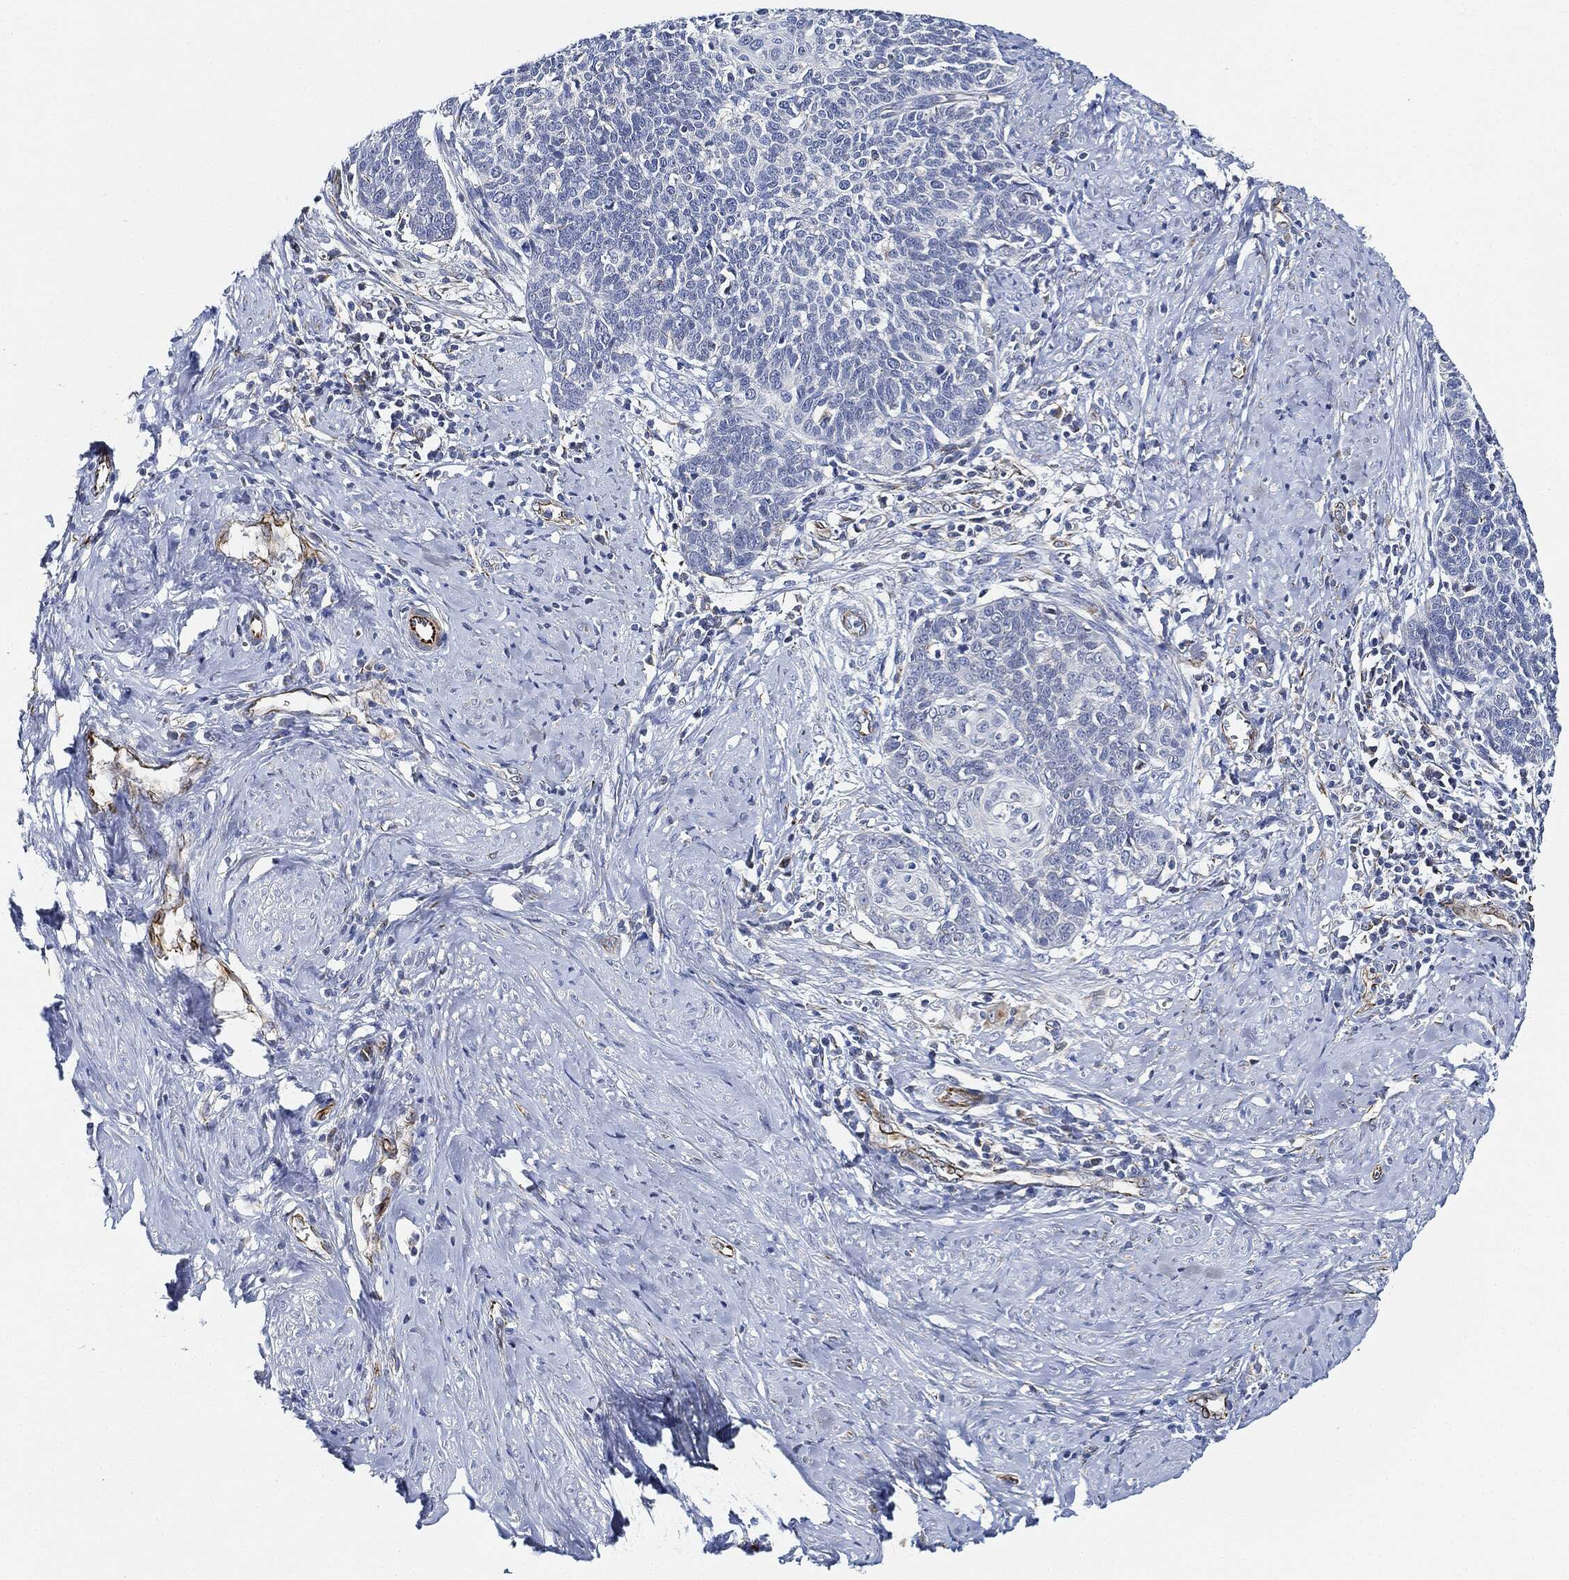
{"staining": {"intensity": "negative", "quantity": "none", "location": "none"}, "tissue": "cervical cancer", "cell_type": "Tumor cells", "image_type": "cancer", "snomed": [{"axis": "morphology", "description": "Normal tissue, NOS"}, {"axis": "morphology", "description": "Squamous cell carcinoma, NOS"}, {"axis": "topography", "description": "Cervix"}], "caption": "Tumor cells show no significant positivity in cervical cancer. Nuclei are stained in blue.", "gene": "THSD1", "patient": {"sex": "female", "age": 39}}